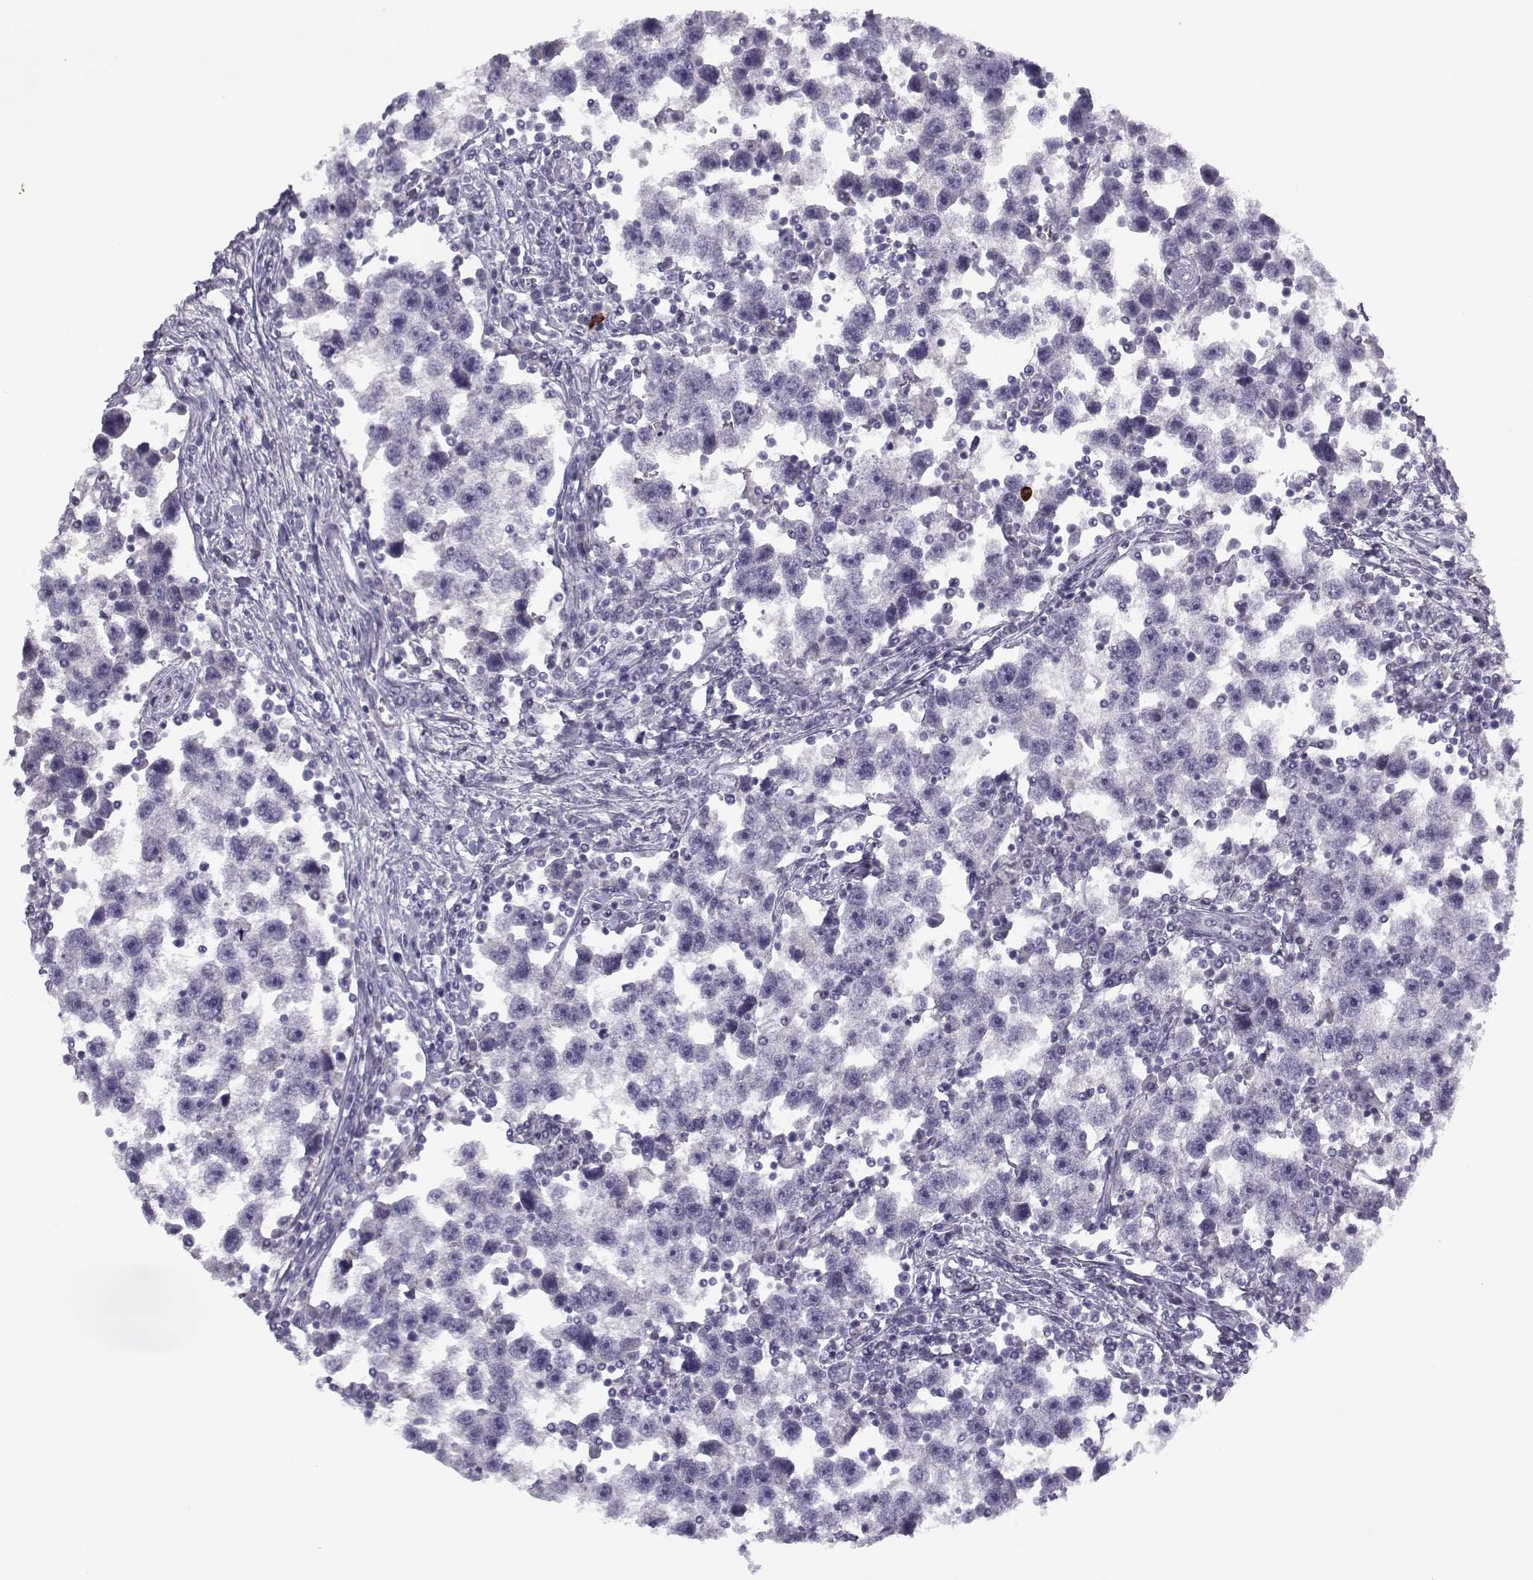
{"staining": {"intensity": "negative", "quantity": "none", "location": "none"}, "tissue": "testis cancer", "cell_type": "Tumor cells", "image_type": "cancer", "snomed": [{"axis": "morphology", "description": "Seminoma, NOS"}, {"axis": "topography", "description": "Testis"}], "caption": "Tumor cells are negative for brown protein staining in testis seminoma. Brightfield microscopy of immunohistochemistry (IHC) stained with DAB (3,3'-diaminobenzidine) (brown) and hematoxylin (blue), captured at high magnification.", "gene": "CFAP77", "patient": {"sex": "male", "age": 30}}